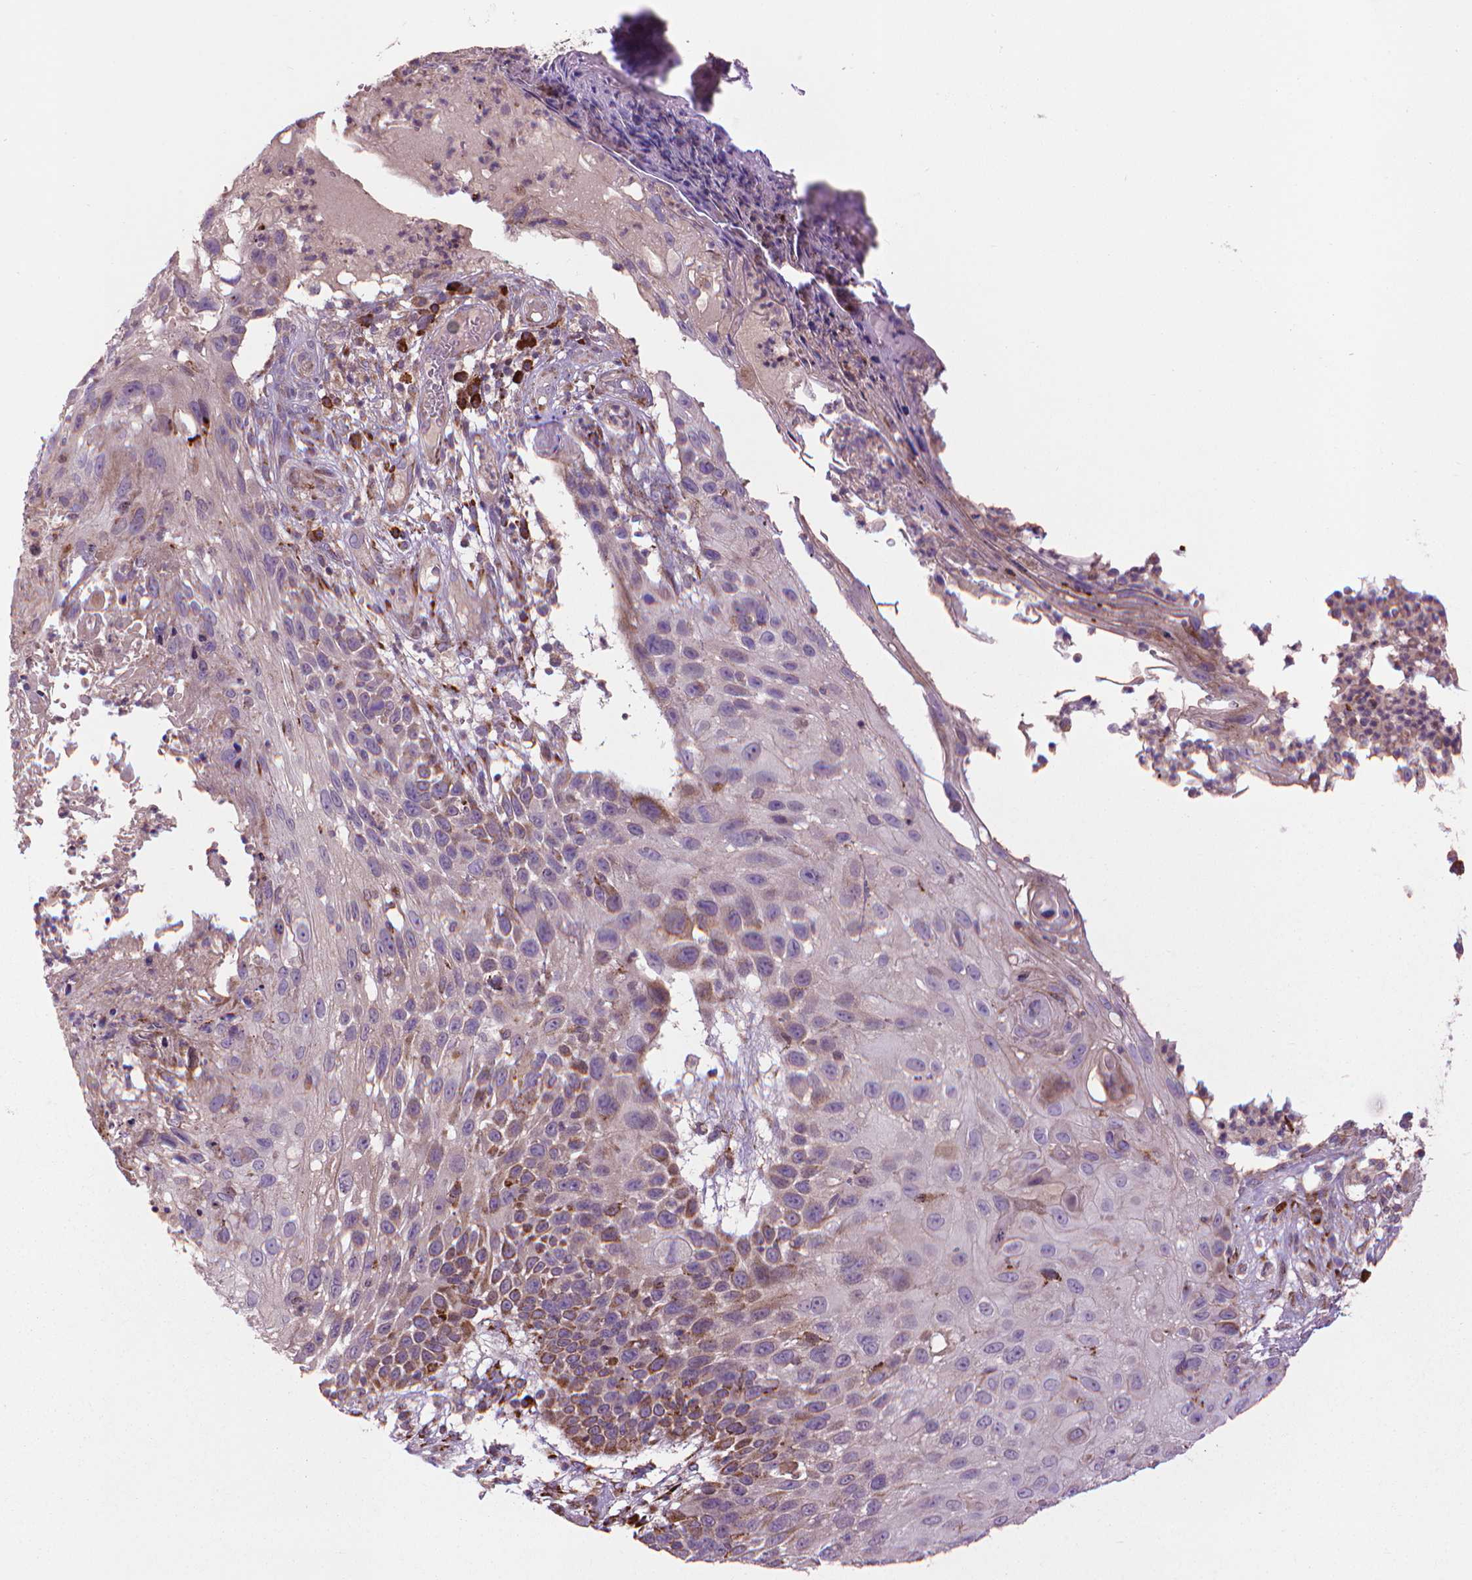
{"staining": {"intensity": "moderate", "quantity": "<25%", "location": "cytoplasmic/membranous"}, "tissue": "skin cancer", "cell_type": "Tumor cells", "image_type": "cancer", "snomed": [{"axis": "morphology", "description": "Squamous cell carcinoma, NOS"}, {"axis": "topography", "description": "Skin"}], "caption": "Immunohistochemistry (IHC) (DAB) staining of skin cancer reveals moderate cytoplasmic/membranous protein expression in about <25% of tumor cells.", "gene": "MYH14", "patient": {"sex": "male", "age": 92}}